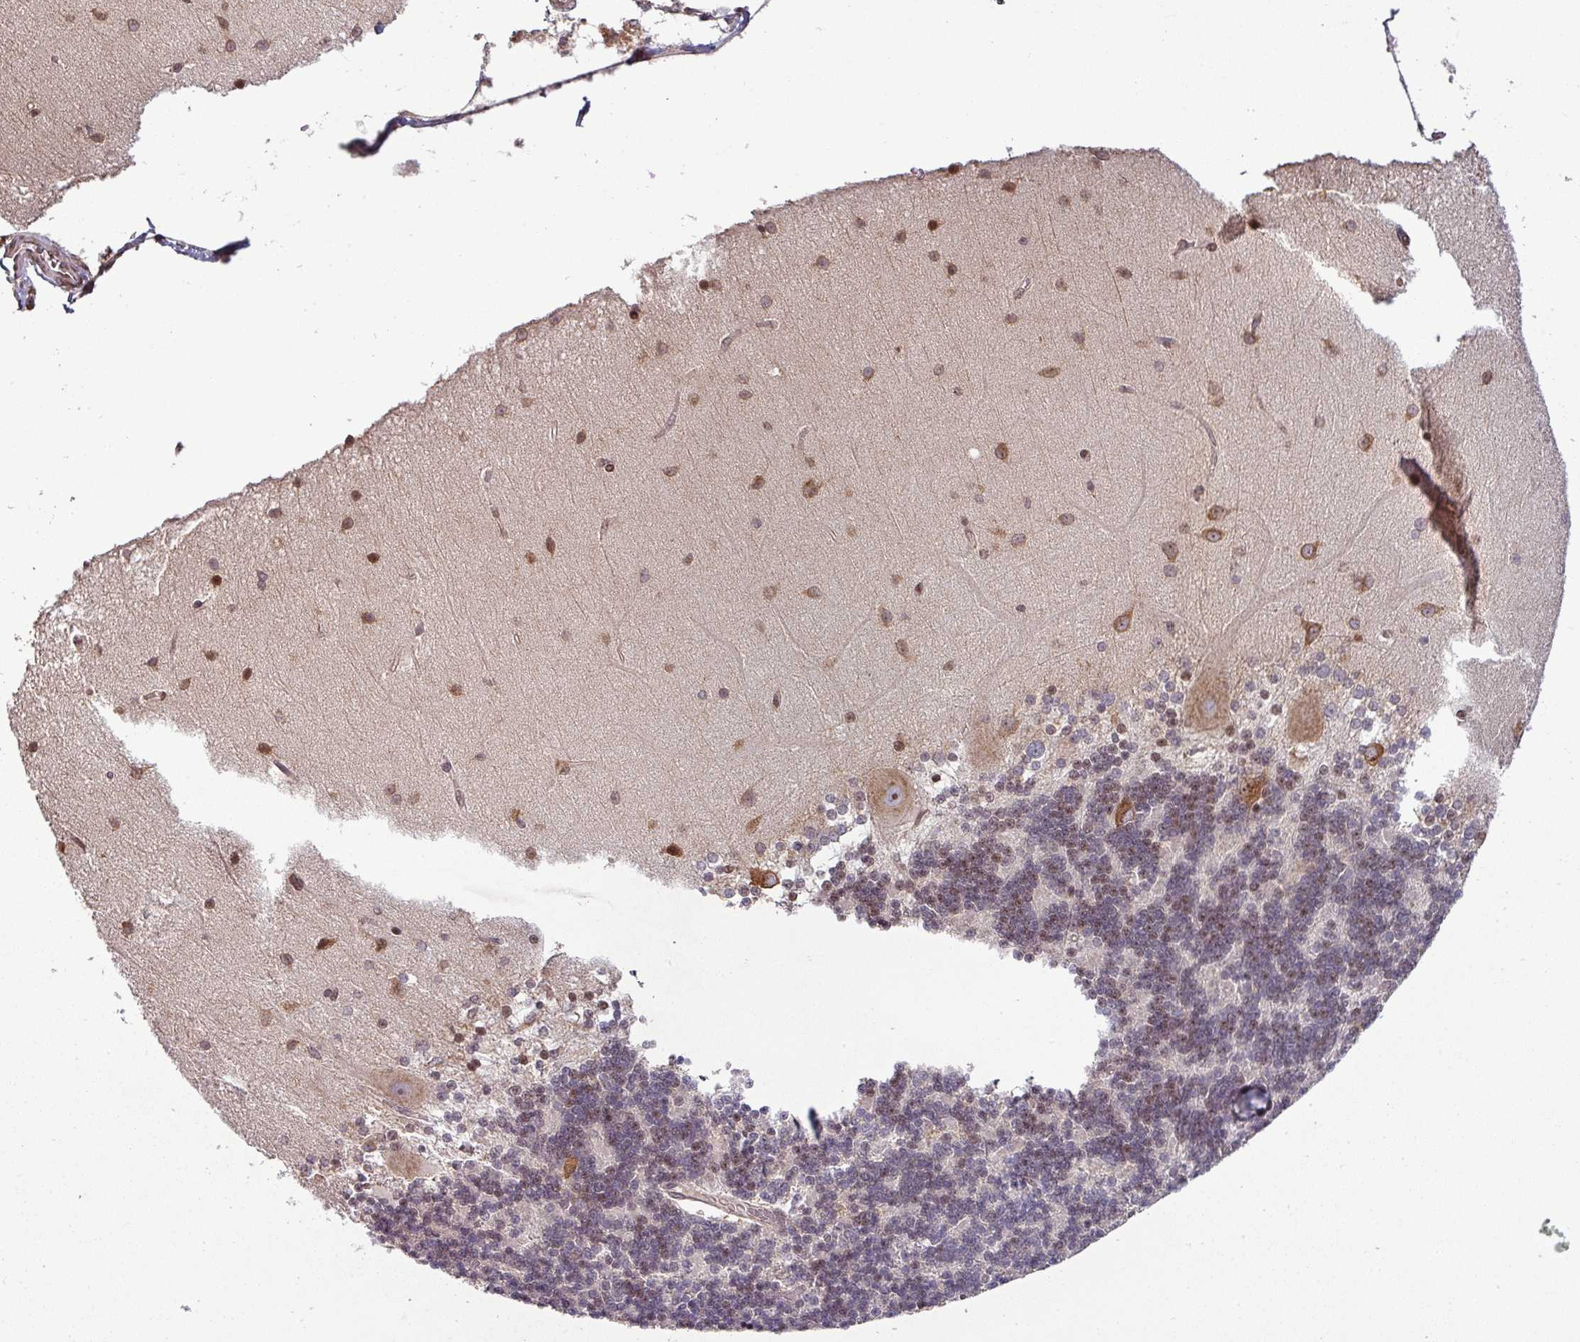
{"staining": {"intensity": "negative", "quantity": "none", "location": "none"}, "tissue": "cerebellum", "cell_type": "Cells in granular layer", "image_type": "normal", "snomed": [{"axis": "morphology", "description": "Normal tissue, NOS"}, {"axis": "topography", "description": "Cerebellum"}], "caption": "Cerebellum stained for a protein using immunohistochemistry displays no expression cells in granular layer.", "gene": "LRRC74B", "patient": {"sex": "female", "age": 54}}